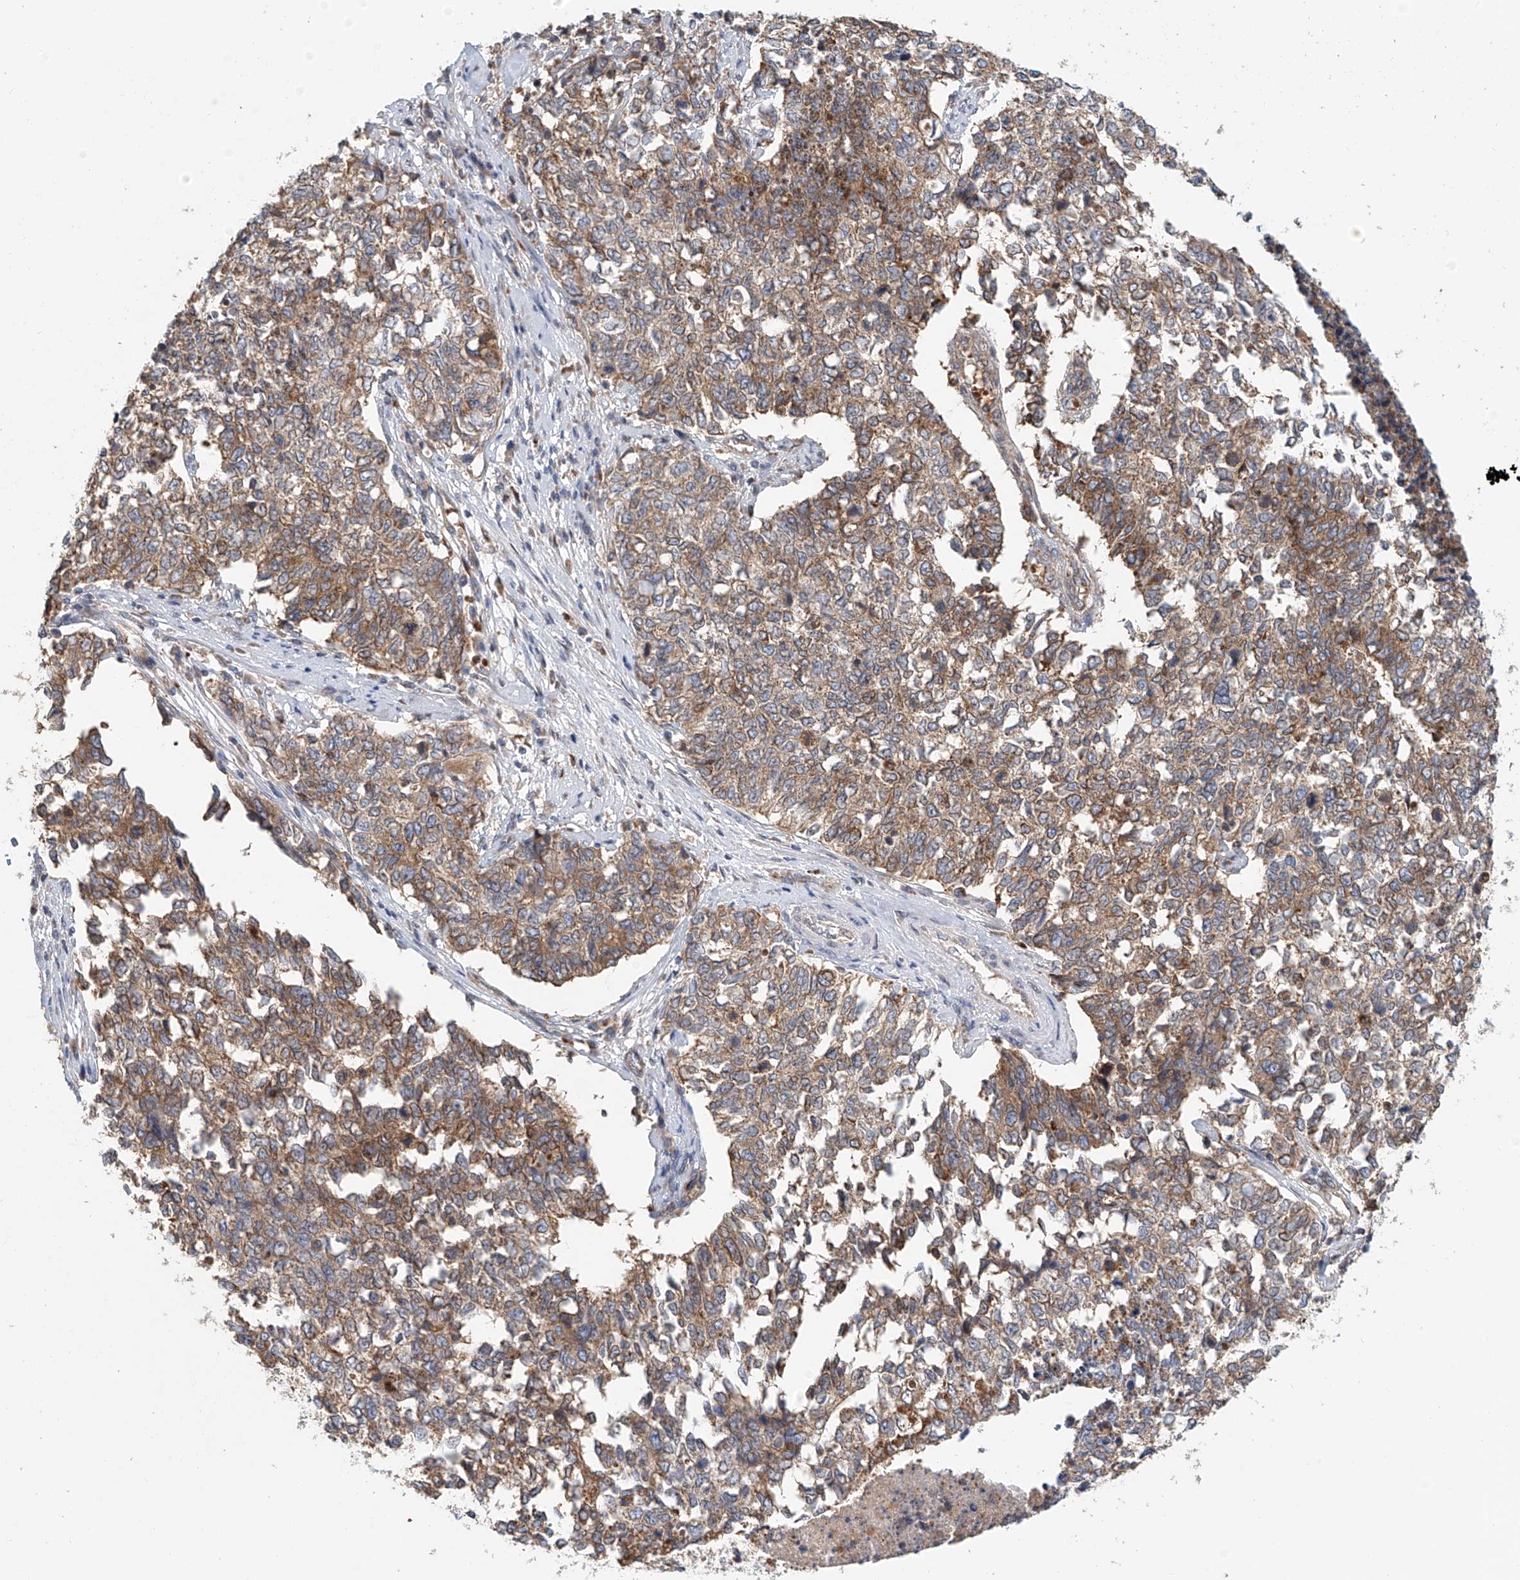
{"staining": {"intensity": "moderate", "quantity": ">75%", "location": "cytoplasmic/membranous"}, "tissue": "cervical cancer", "cell_type": "Tumor cells", "image_type": "cancer", "snomed": [{"axis": "morphology", "description": "Squamous cell carcinoma, NOS"}, {"axis": "topography", "description": "Cervix"}], "caption": "A high-resolution photomicrograph shows immunohistochemistry (IHC) staining of cervical cancer (squamous cell carcinoma), which demonstrates moderate cytoplasmic/membranous expression in approximately >75% of tumor cells.", "gene": "HGSNAT", "patient": {"sex": "female", "age": 63}}